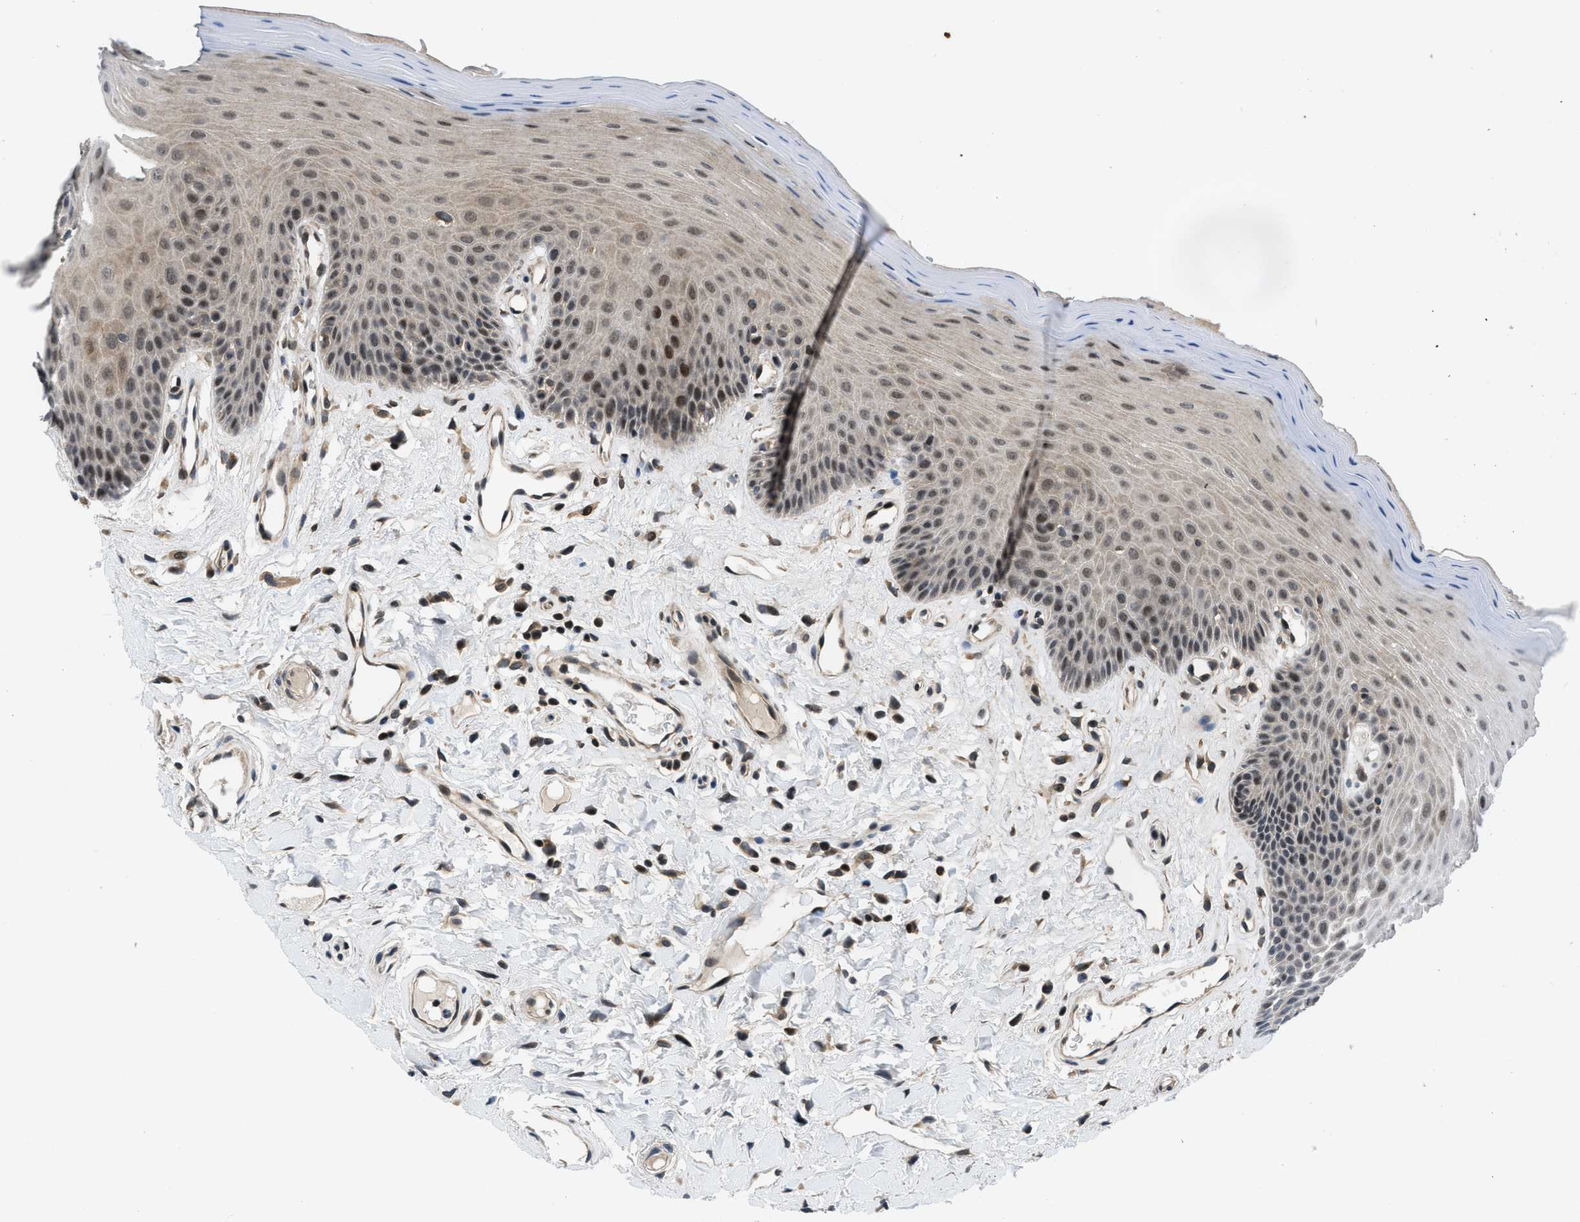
{"staining": {"intensity": "moderate", "quantity": "25%-75%", "location": "cytoplasmic/membranous,nuclear"}, "tissue": "oral mucosa", "cell_type": "Squamous epithelial cells", "image_type": "normal", "snomed": [{"axis": "morphology", "description": "Normal tissue, NOS"}, {"axis": "morphology", "description": "Squamous cell carcinoma, NOS"}, {"axis": "topography", "description": "Skeletal muscle"}, {"axis": "topography", "description": "Adipose tissue"}, {"axis": "topography", "description": "Vascular tissue"}, {"axis": "topography", "description": "Oral tissue"}, {"axis": "topography", "description": "Peripheral nerve tissue"}, {"axis": "topography", "description": "Head-Neck"}], "caption": "Protein staining reveals moderate cytoplasmic/membranous,nuclear positivity in about 25%-75% of squamous epithelial cells in normal oral mucosa.", "gene": "SETD5", "patient": {"sex": "male", "age": 71}}